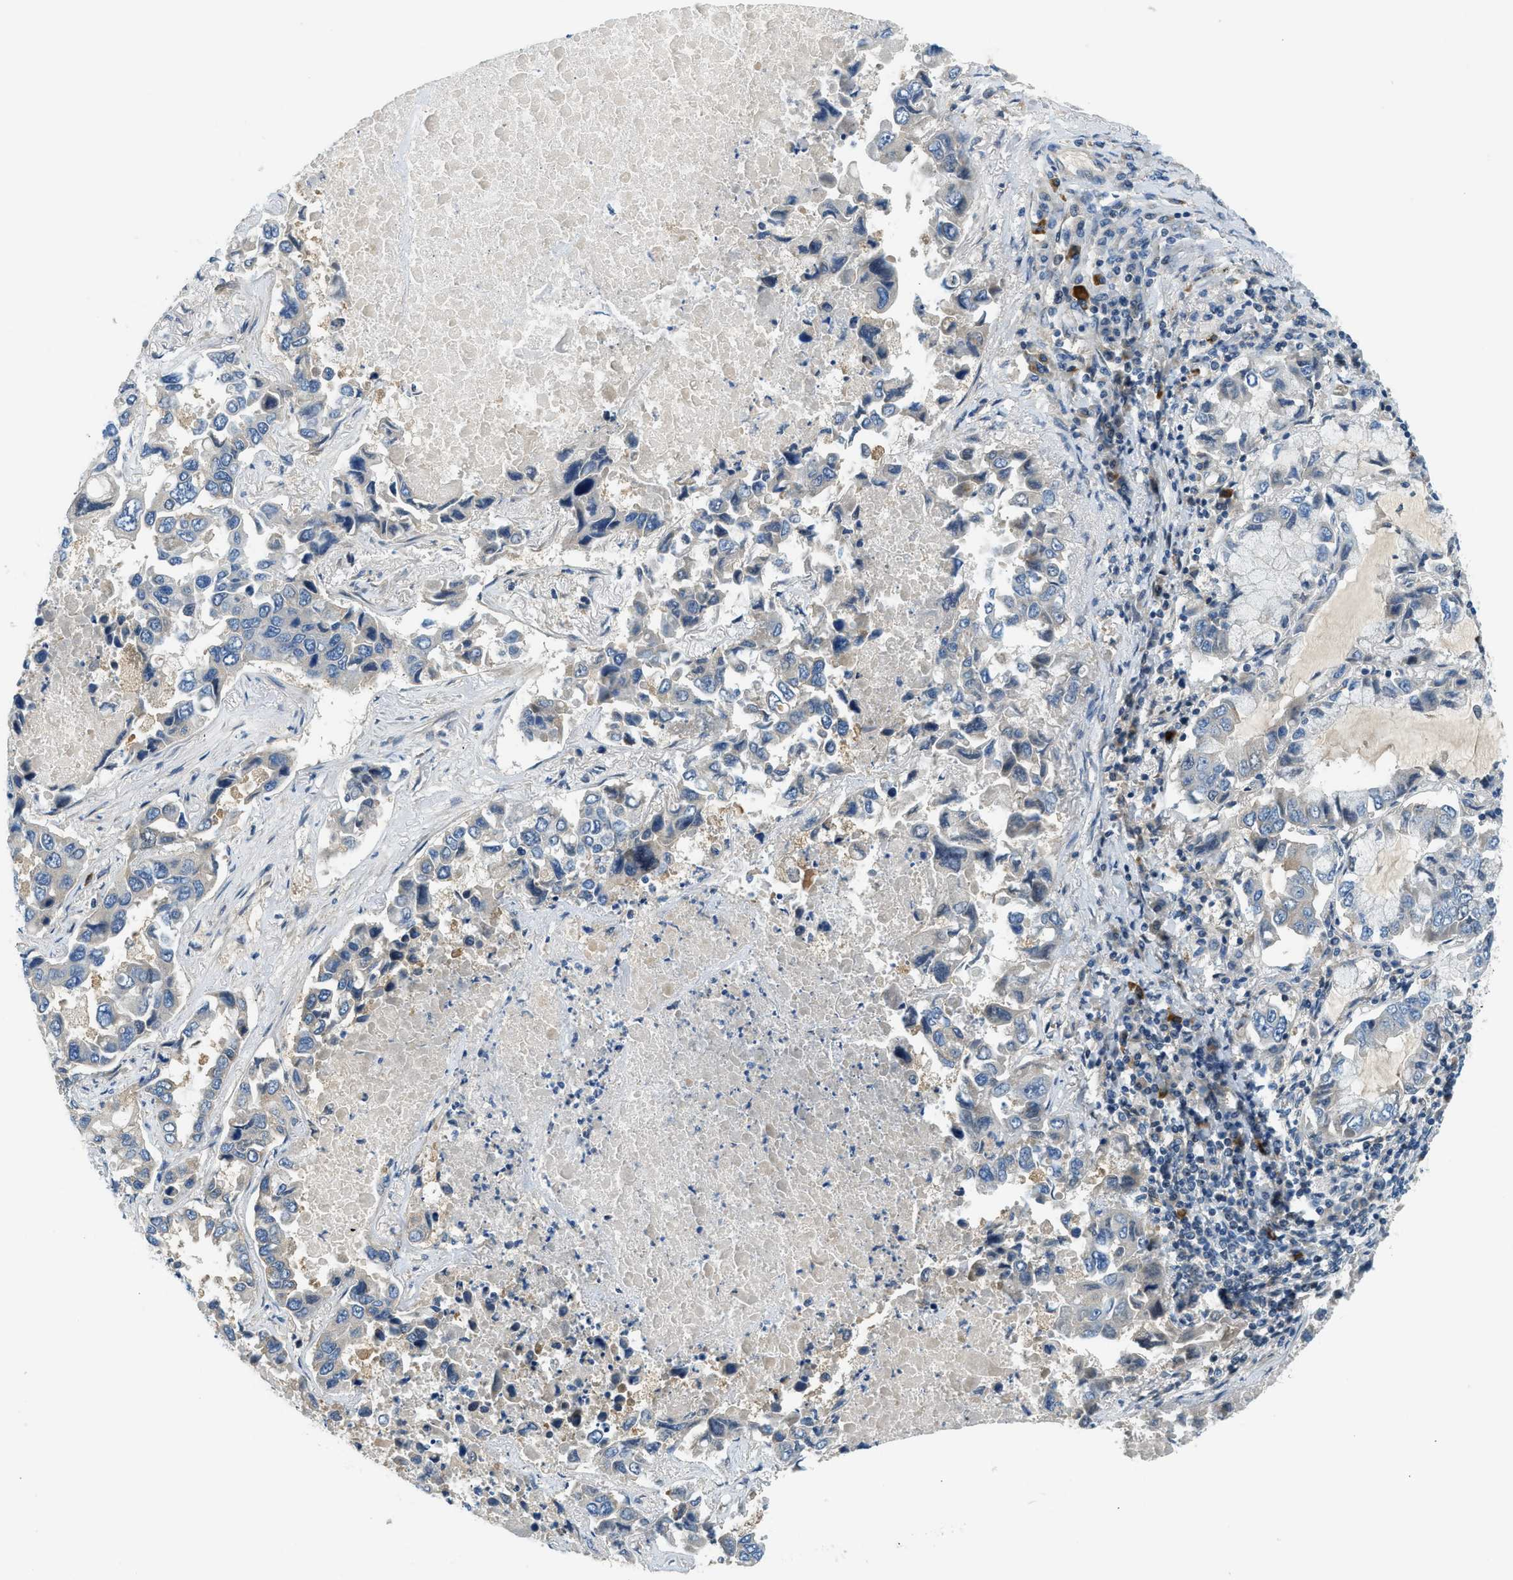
{"staining": {"intensity": "negative", "quantity": "none", "location": "none"}, "tissue": "lung cancer", "cell_type": "Tumor cells", "image_type": "cancer", "snomed": [{"axis": "morphology", "description": "Adenocarcinoma, NOS"}, {"axis": "topography", "description": "Lung"}], "caption": "Photomicrograph shows no protein staining in tumor cells of adenocarcinoma (lung) tissue.", "gene": "KCNK1", "patient": {"sex": "male", "age": 64}}